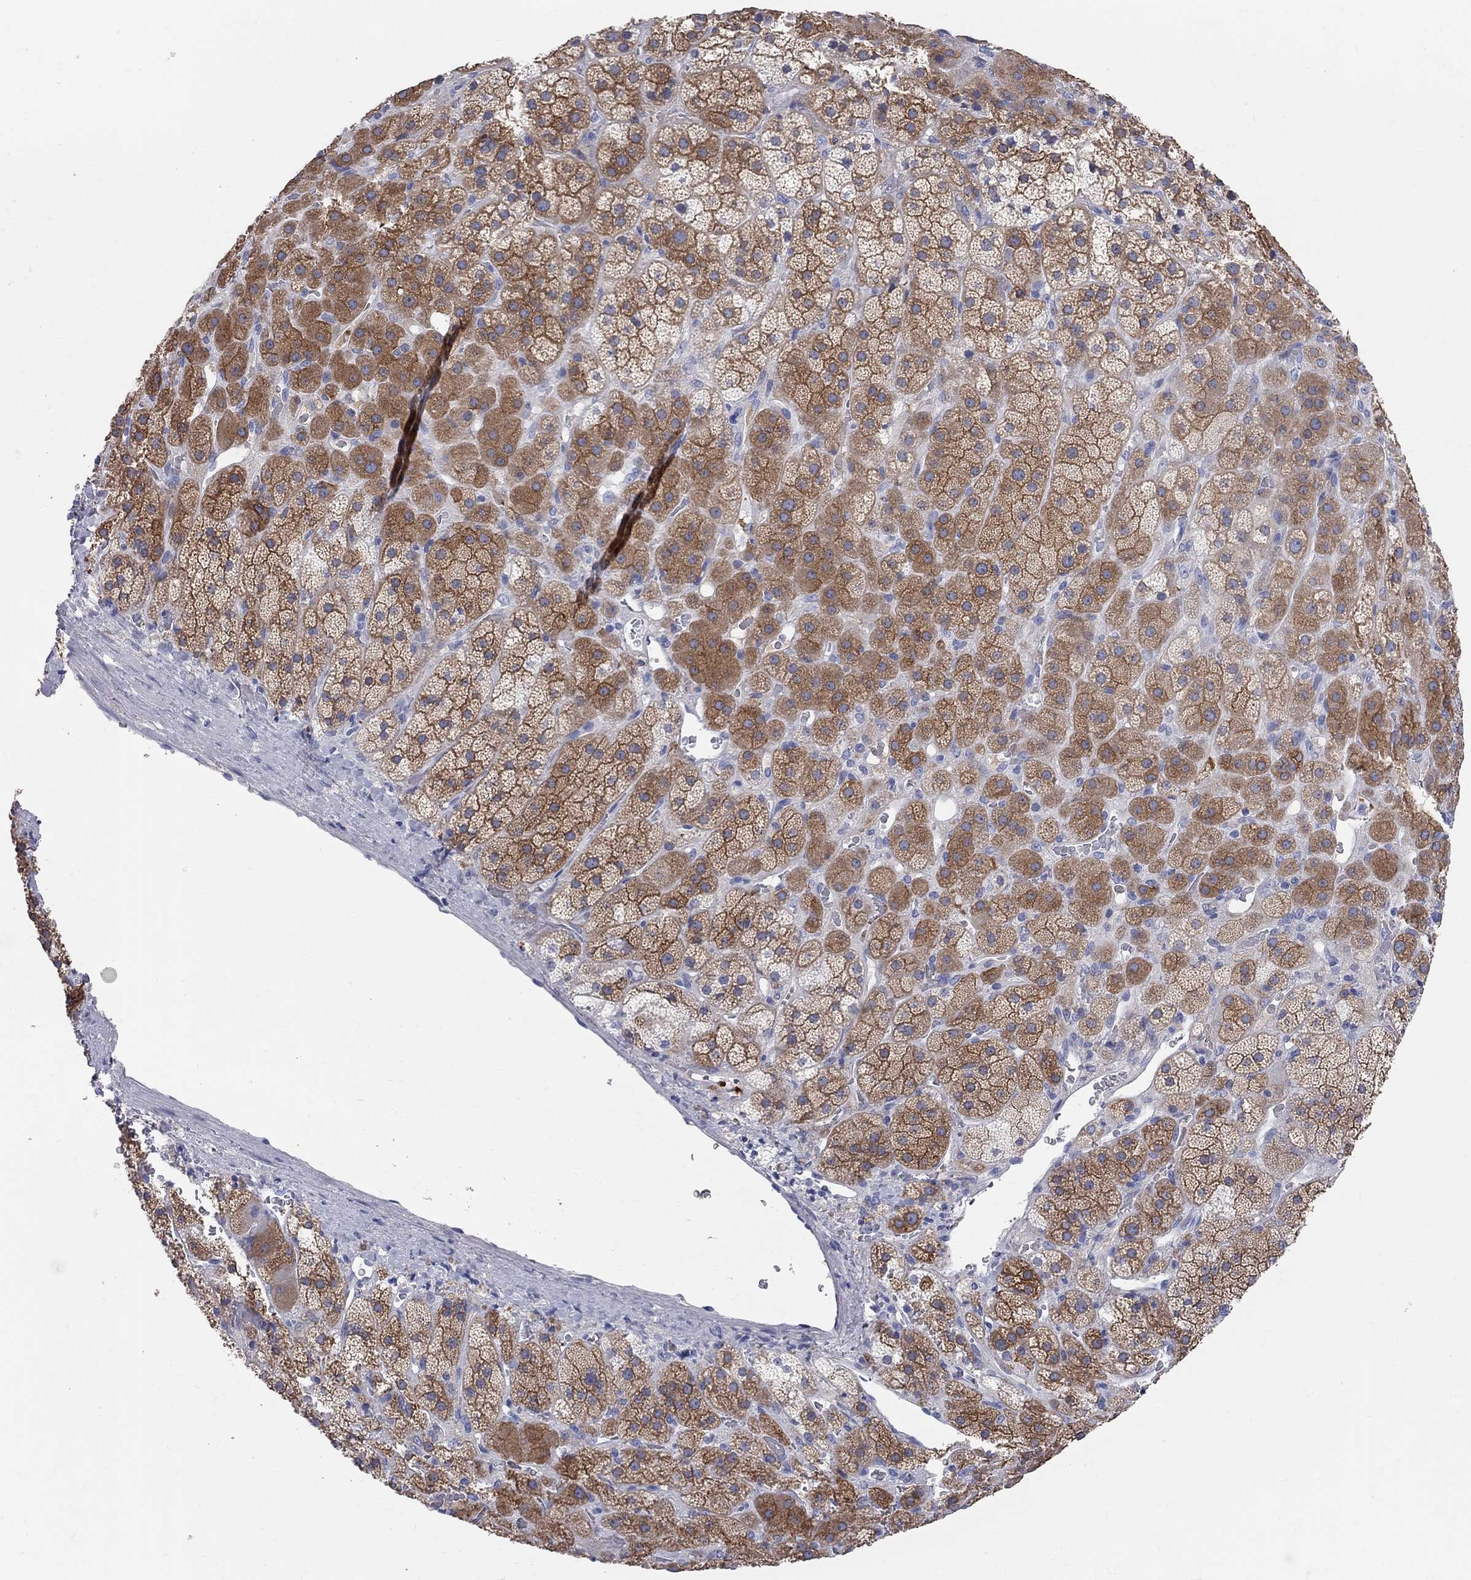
{"staining": {"intensity": "strong", "quantity": "25%-75%", "location": "cytoplasmic/membranous"}, "tissue": "adrenal gland", "cell_type": "Glandular cells", "image_type": "normal", "snomed": [{"axis": "morphology", "description": "Normal tissue, NOS"}, {"axis": "topography", "description": "Adrenal gland"}], "caption": "This is a photomicrograph of immunohistochemistry staining of normal adrenal gland, which shows strong staining in the cytoplasmic/membranous of glandular cells.", "gene": "AOX1", "patient": {"sex": "male", "age": 57}}